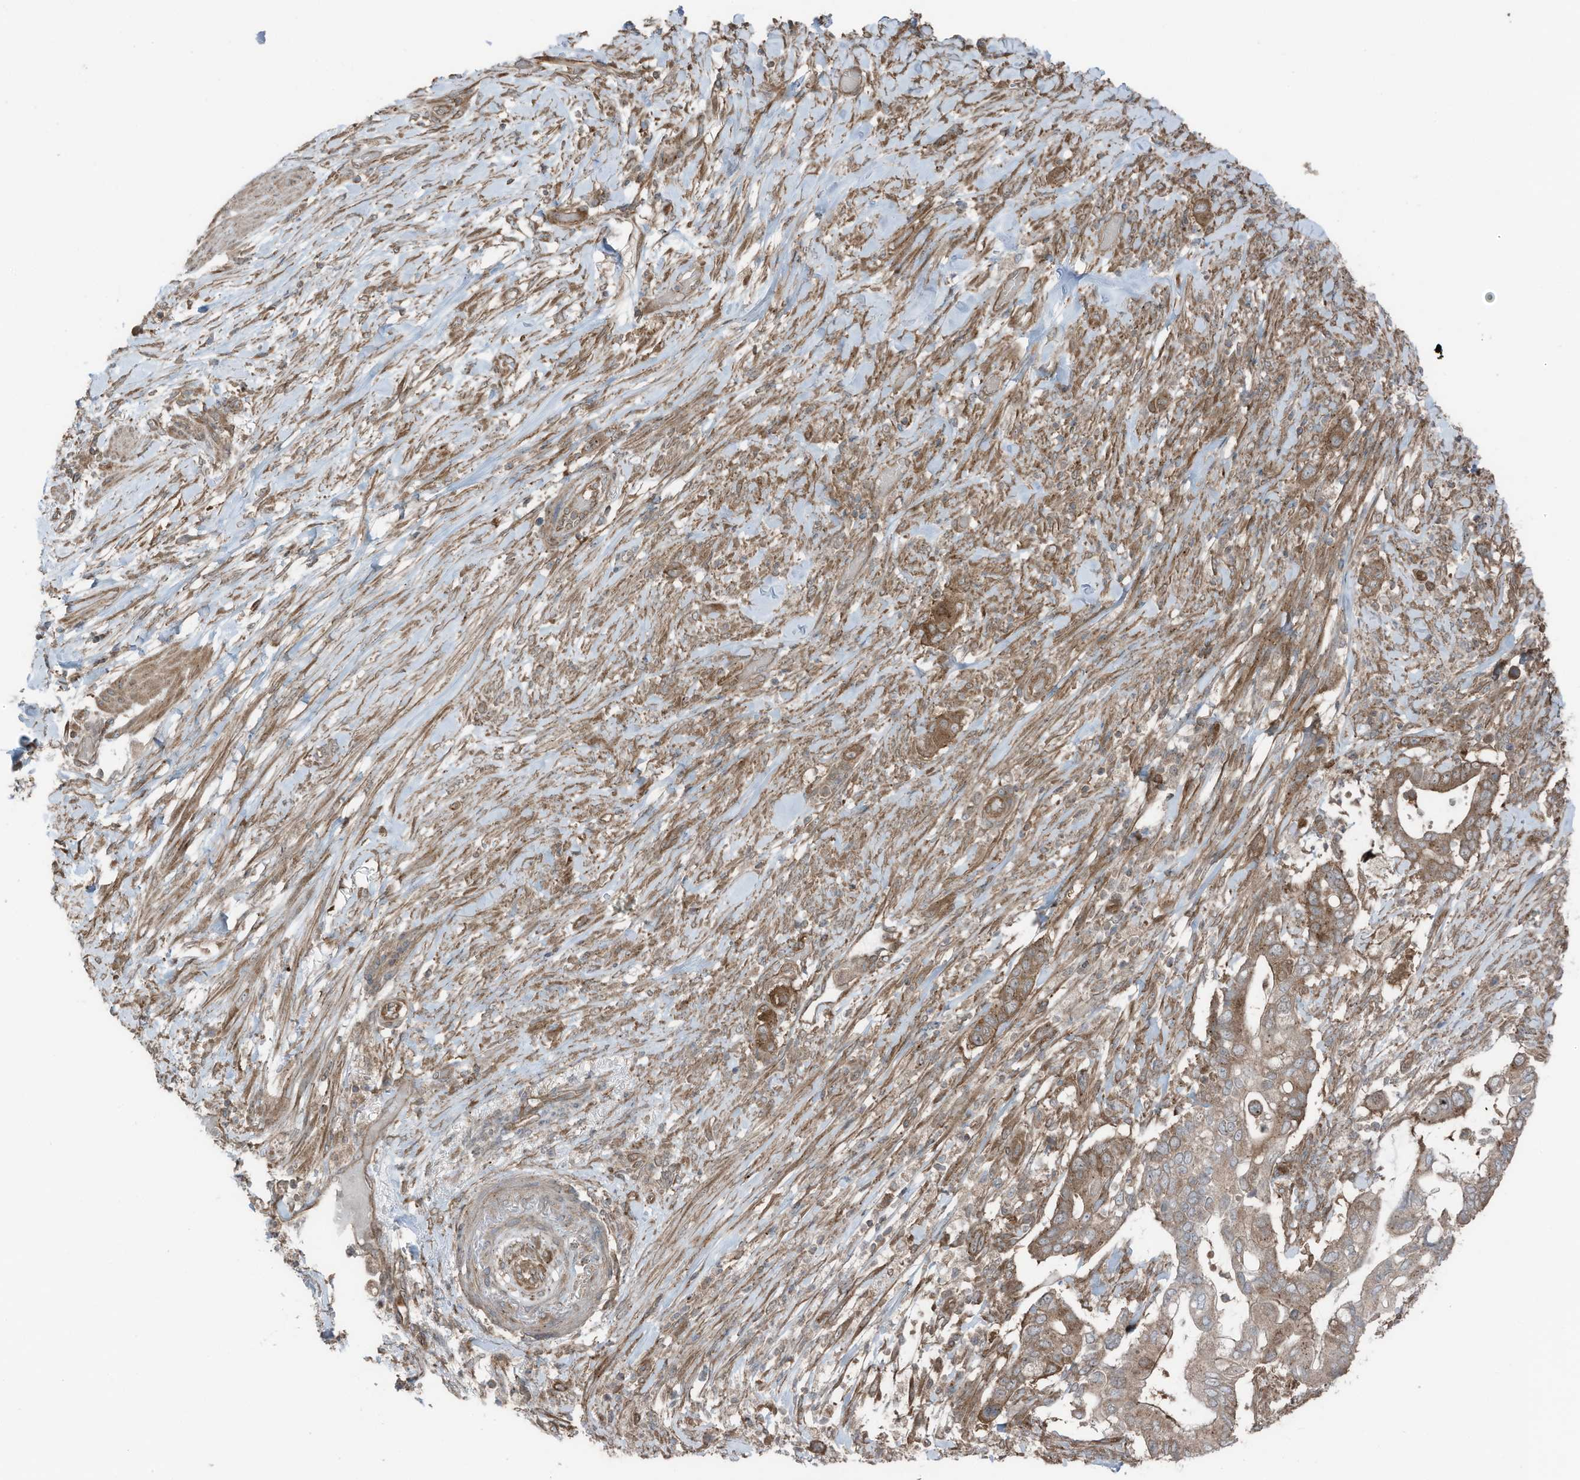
{"staining": {"intensity": "moderate", "quantity": ">75%", "location": "cytoplasmic/membranous"}, "tissue": "pancreatic cancer", "cell_type": "Tumor cells", "image_type": "cancer", "snomed": [{"axis": "morphology", "description": "Adenocarcinoma, NOS"}, {"axis": "topography", "description": "Pancreas"}], "caption": "The immunohistochemical stain shows moderate cytoplasmic/membranous positivity in tumor cells of pancreatic adenocarcinoma tissue.", "gene": "TXNDC9", "patient": {"sex": "male", "age": 68}}